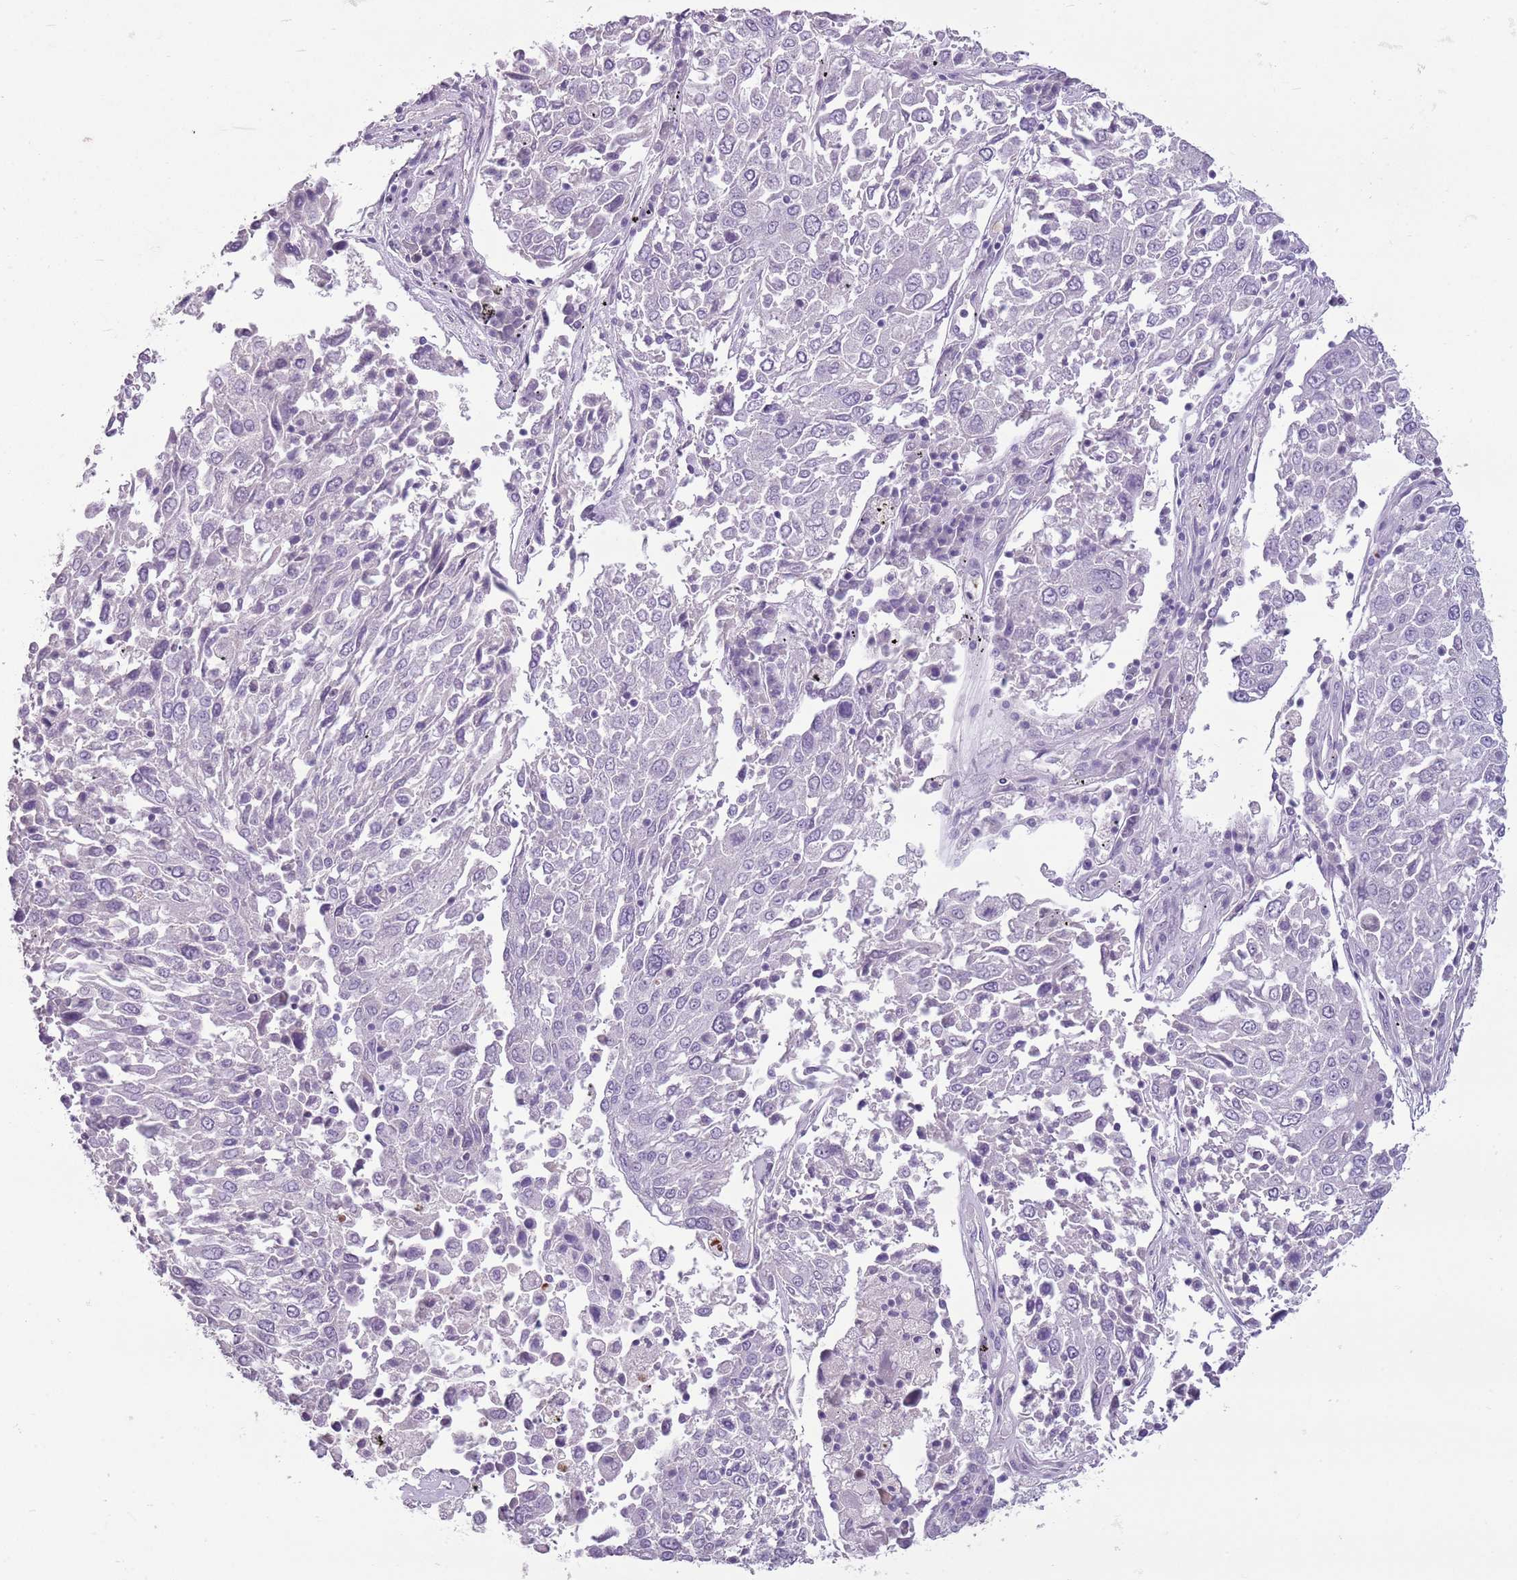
{"staining": {"intensity": "negative", "quantity": "none", "location": "none"}, "tissue": "lung cancer", "cell_type": "Tumor cells", "image_type": "cancer", "snomed": [{"axis": "morphology", "description": "Squamous cell carcinoma, NOS"}, {"axis": "topography", "description": "Lung"}], "caption": "An immunohistochemistry (IHC) photomicrograph of squamous cell carcinoma (lung) is shown. There is no staining in tumor cells of squamous cell carcinoma (lung). (Immunohistochemistry (ihc), brightfield microscopy, high magnification).", "gene": "CELF6", "patient": {"sex": "male", "age": 65}}